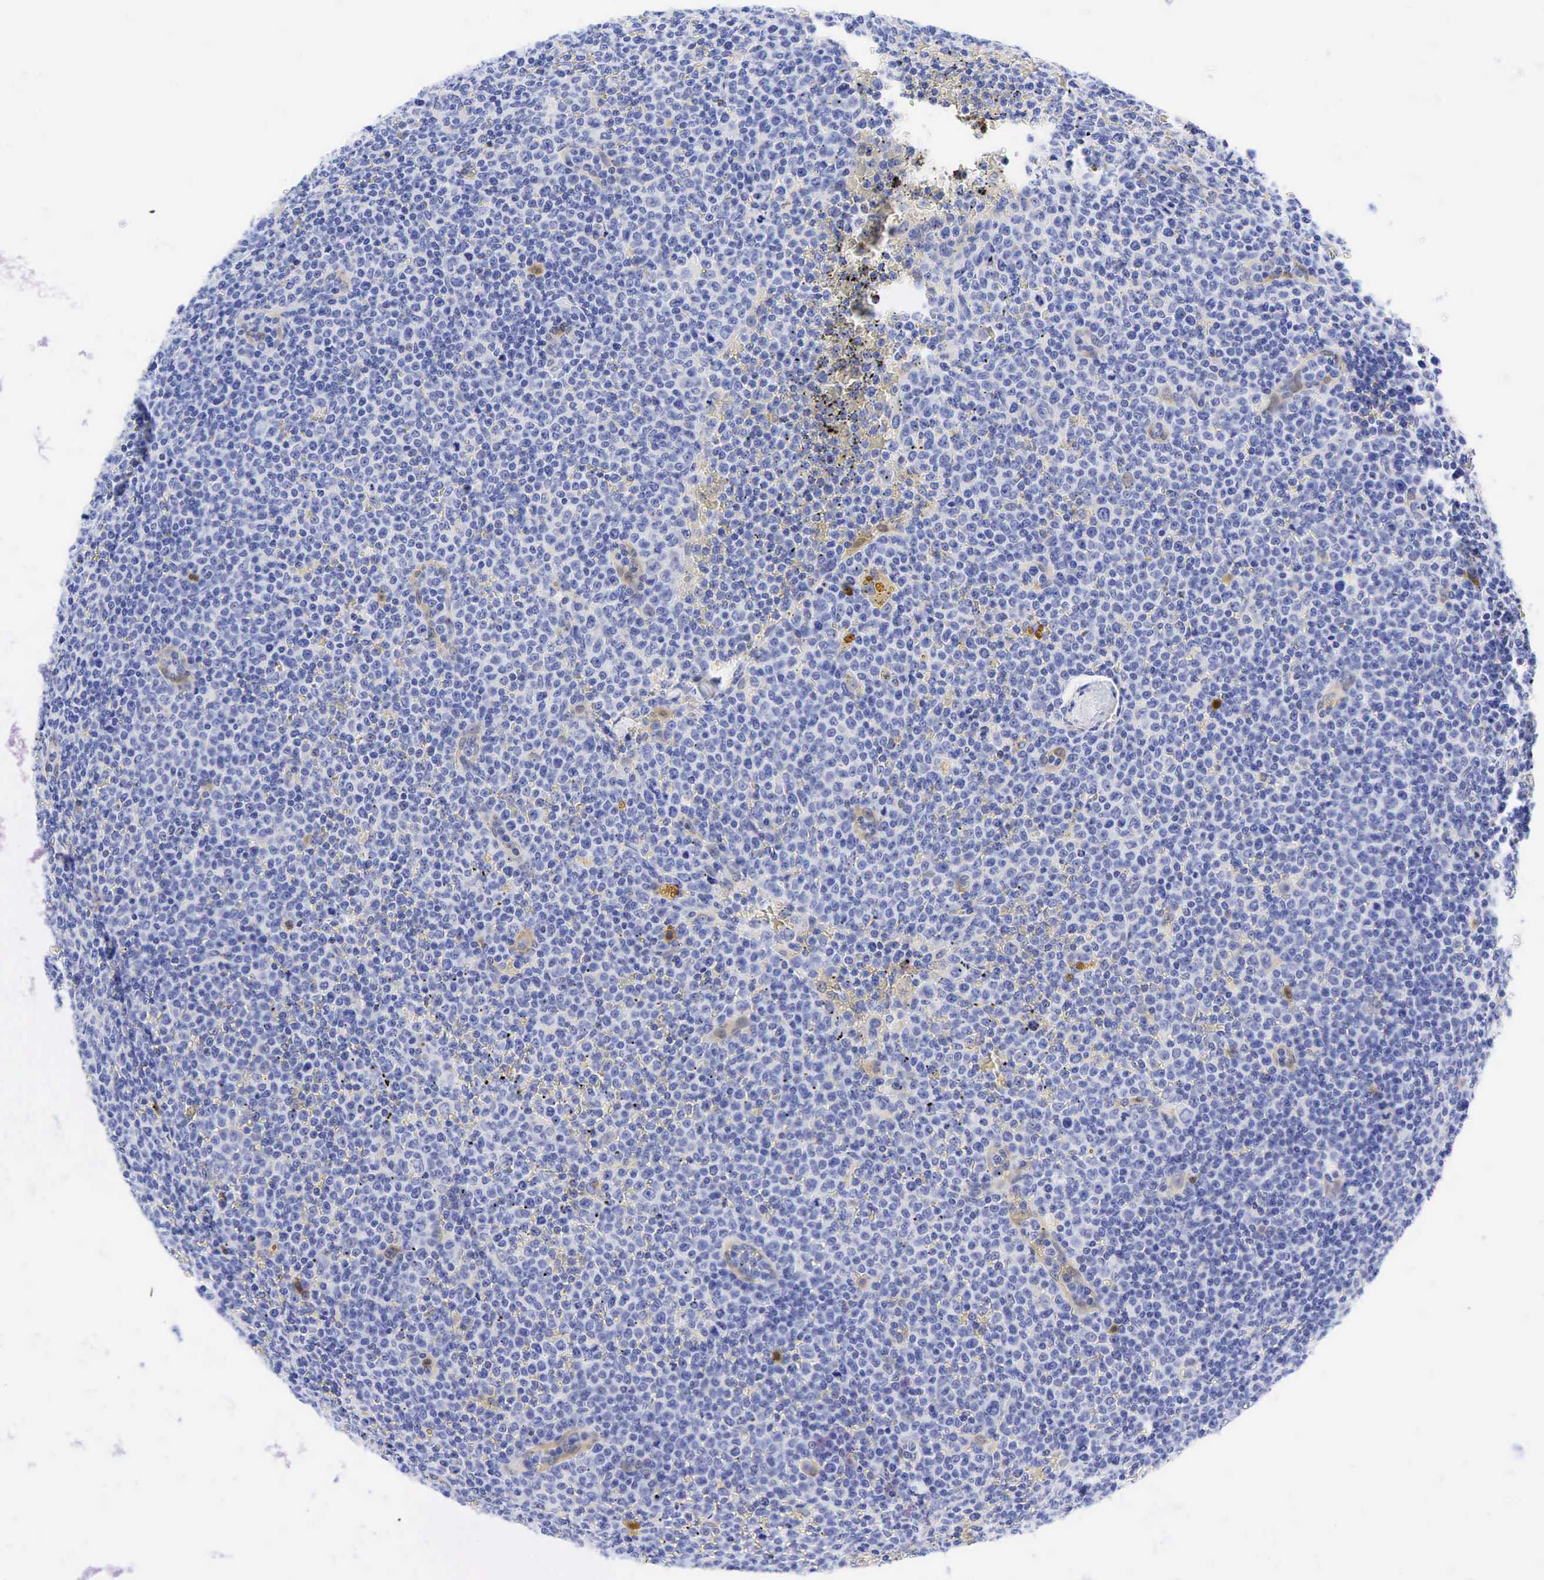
{"staining": {"intensity": "moderate", "quantity": "<25%", "location": "nuclear"}, "tissue": "lymphoma", "cell_type": "Tumor cells", "image_type": "cancer", "snomed": [{"axis": "morphology", "description": "Malignant lymphoma, non-Hodgkin's type, Low grade"}, {"axis": "topography", "description": "Lymph node"}], "caption": "Brown immunohistochemical staining in human lymphoma reveals moderate nuclear positivity in approximately <25% of tumor cells. (Brightfield microscopy of DAB IHC at high magnification).", "gene": "TNFRSF8", "patient": {"sex": "male", "age": 50}}